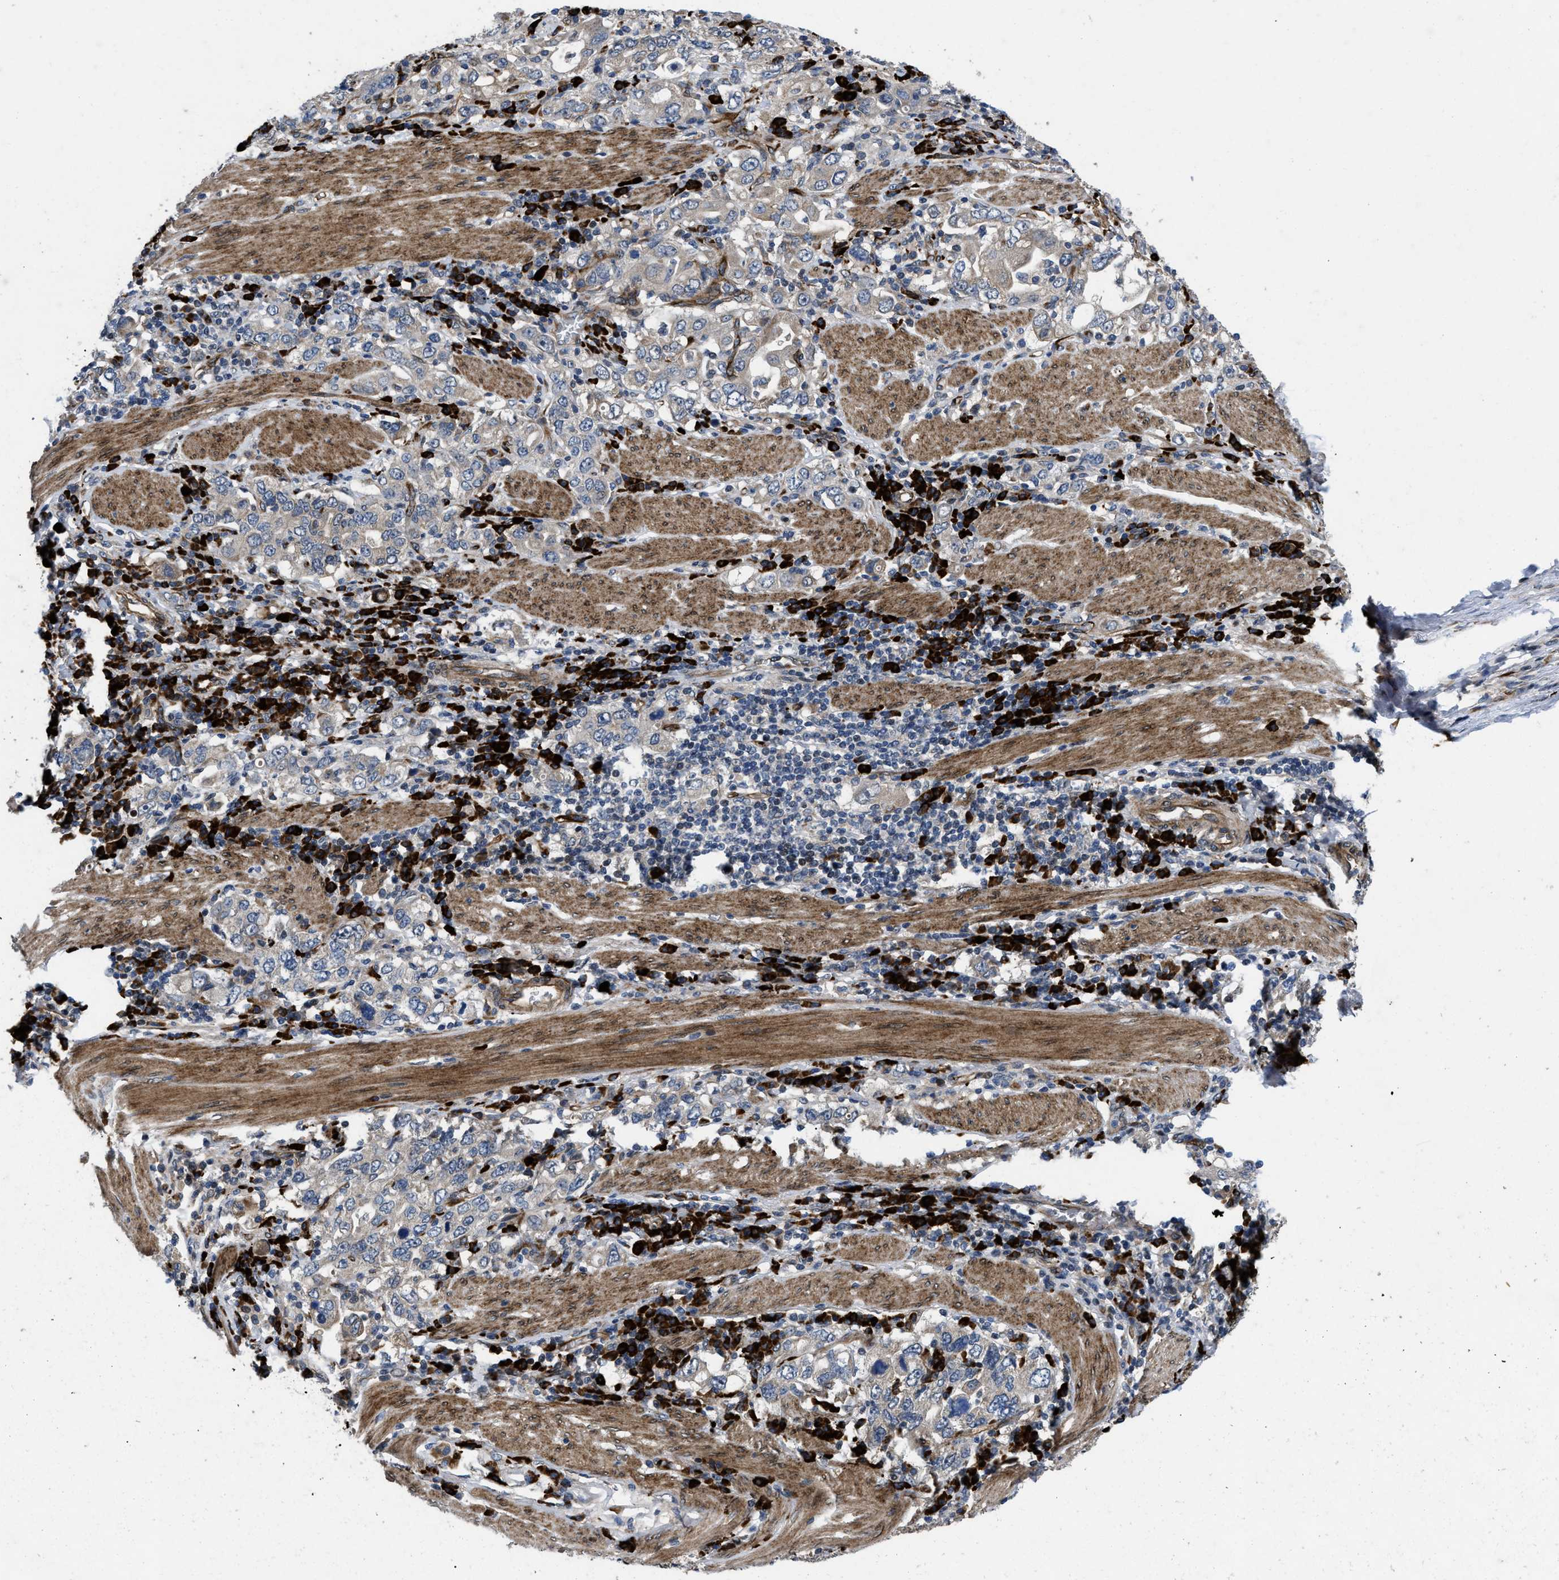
{"staining": {"intensity": "negative", "quantity": "none", "location": "none"}, "tissue": "stomach cancer", "cell_type": "Tumor cells", "image_type": "cancer", "snomed": [{"axis": "morphology", "description": "Adenocarcinoma, NOS"}, {"axis": "topography", "description": "Stomach, upper"}], "caption": "Immunohistochemistry (IHC) of human stomach adenocarcinoma demonstrates no positivity in tumor cells.", "gene": "HSPA12B", "patient": {"sex": "male", "age": 62}}